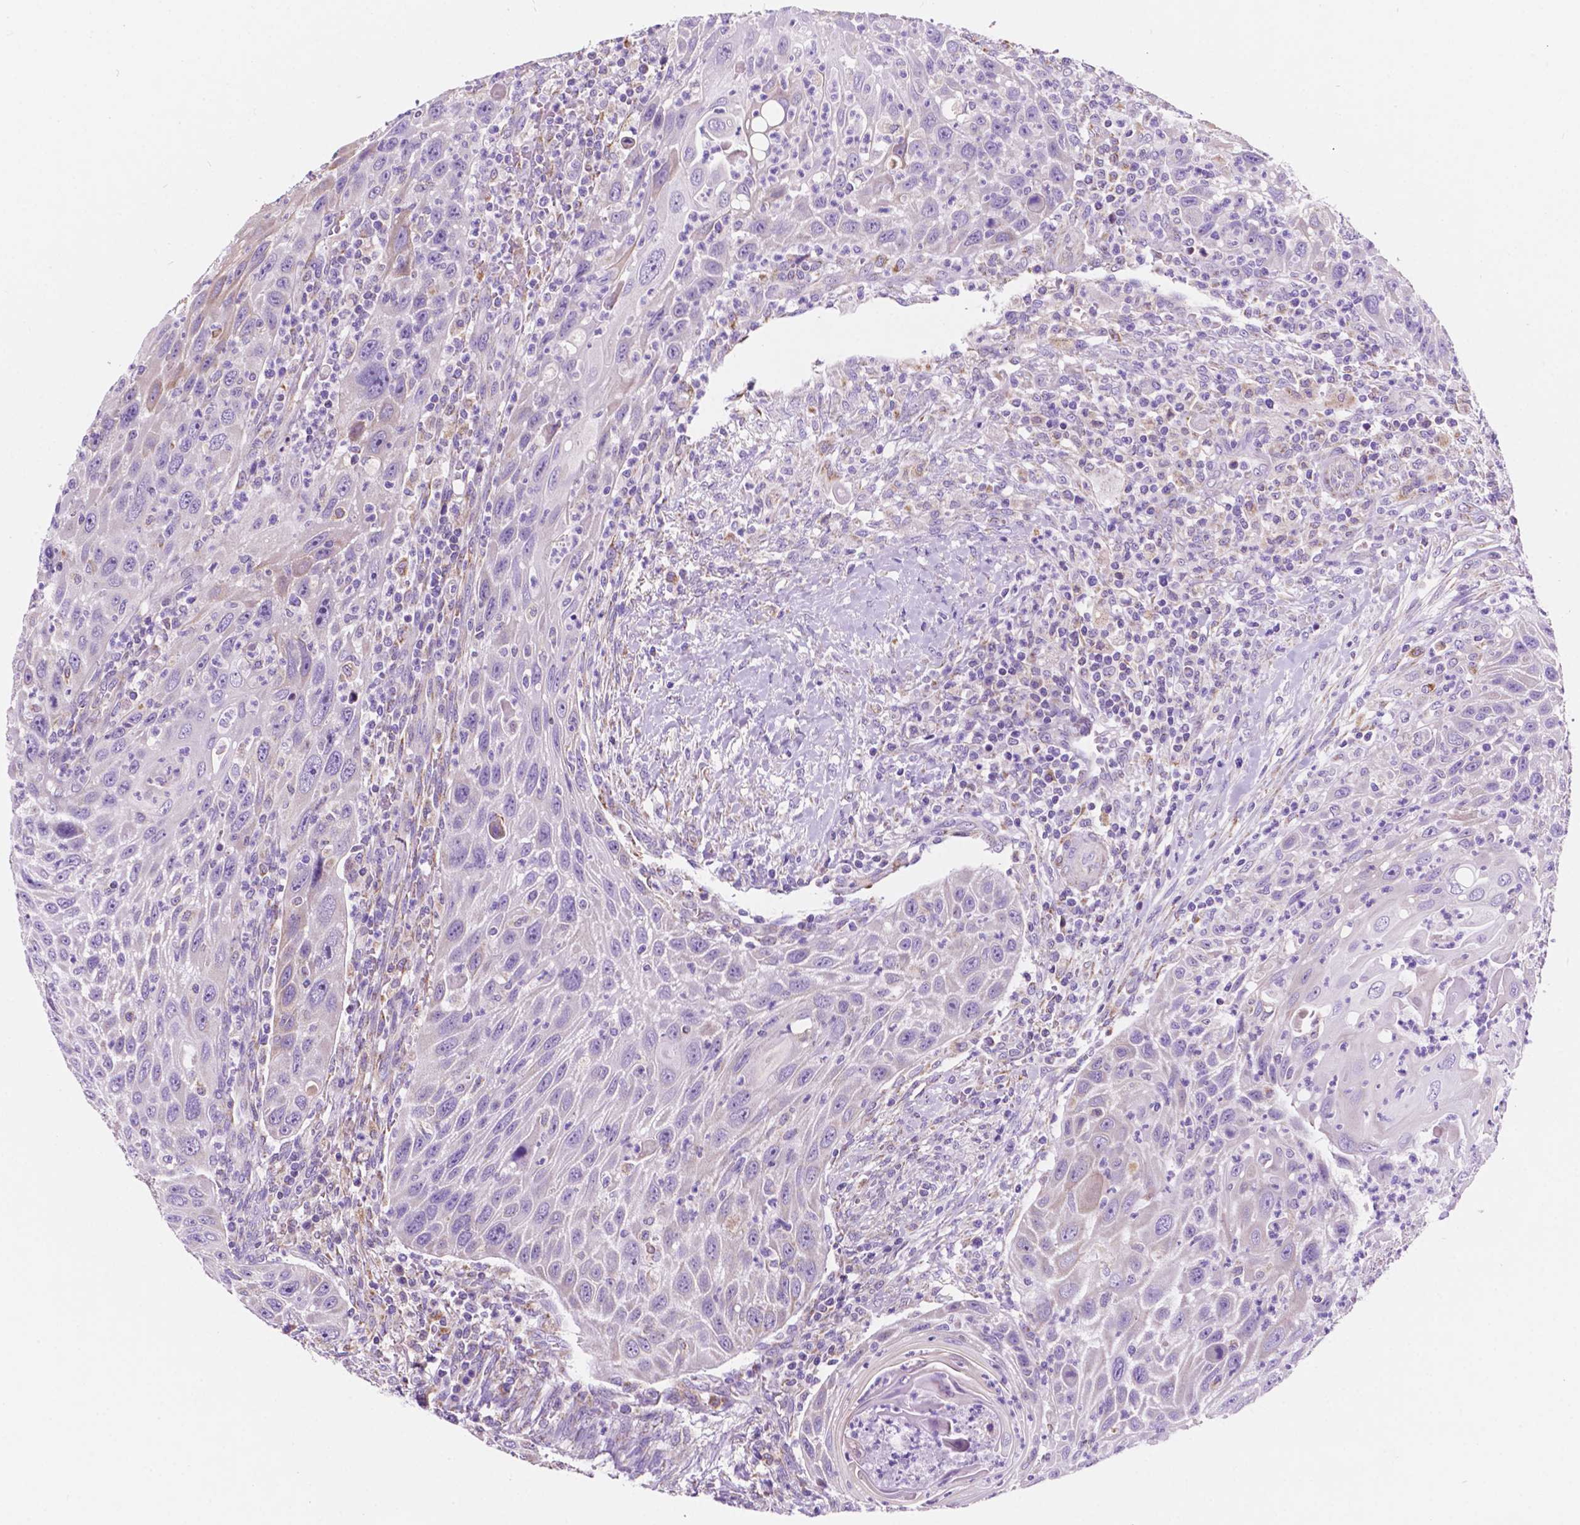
{"staining": {"intensity": "negative", "quantity": "none", "location": "none"}, "tissue": "head and neck cancer", "cell_type": "Tumor cells", "image_type": "cancer", "snomed": [{"axis": "morphology", "description": "Squamous cell carcinoma, NOS"}, {"axis": "topography", "description": "Head-Neck"}], "caption": "A micrograph of human head and neck cancer (squamous cell carcinoma) is negative for staining in tumor cells. (DAB (3,3'-diaminobenzidine) immunohistochemistry (IHC) with hematoxylin counter stain).", "gene": "TRPV5", "patient": {"sex": "male", "age": 69}}